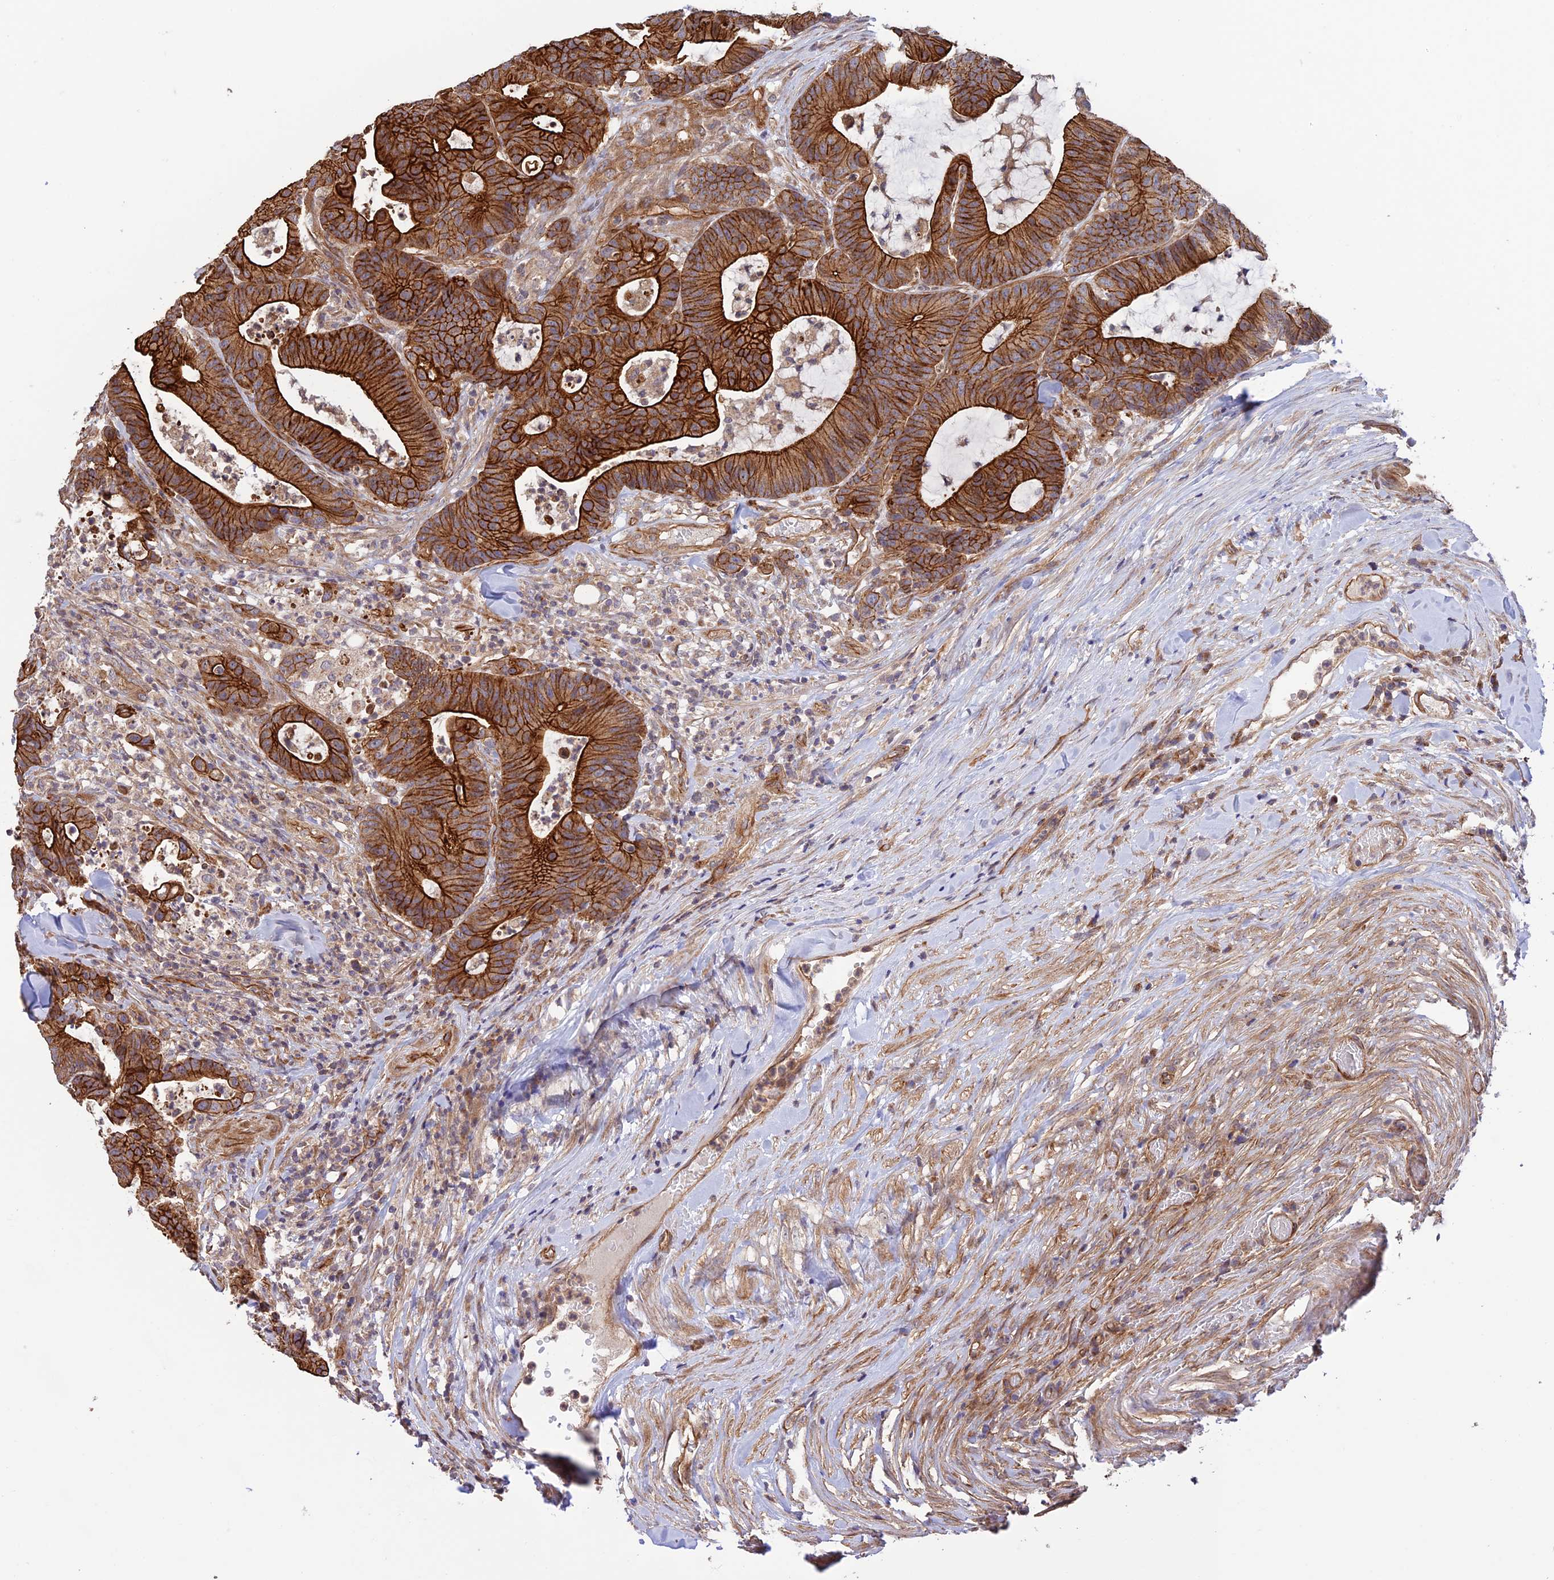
{"staining": {"intensity": "strong", "quantity": ">75%", "location": "cytoplasmic/membranous"}, "tissue": "colorectal cancer", "cell_type": "Tumor cells", "image_type": "cancer", "snomed": [{"axis": "morphology", "description": "Adenocarcinoma, NOS"}, {"axis": "topography", "description": "Colon"}], "caption": "There is high levels of strong cytoplasmic/membranous positivity in tumor cells of adenocarcinoma (colorectal), as demonstrated by immunohistochemical staining (brown color).", "gene": "HOMER2", "patient": {"sex": "female", "age": 84}}